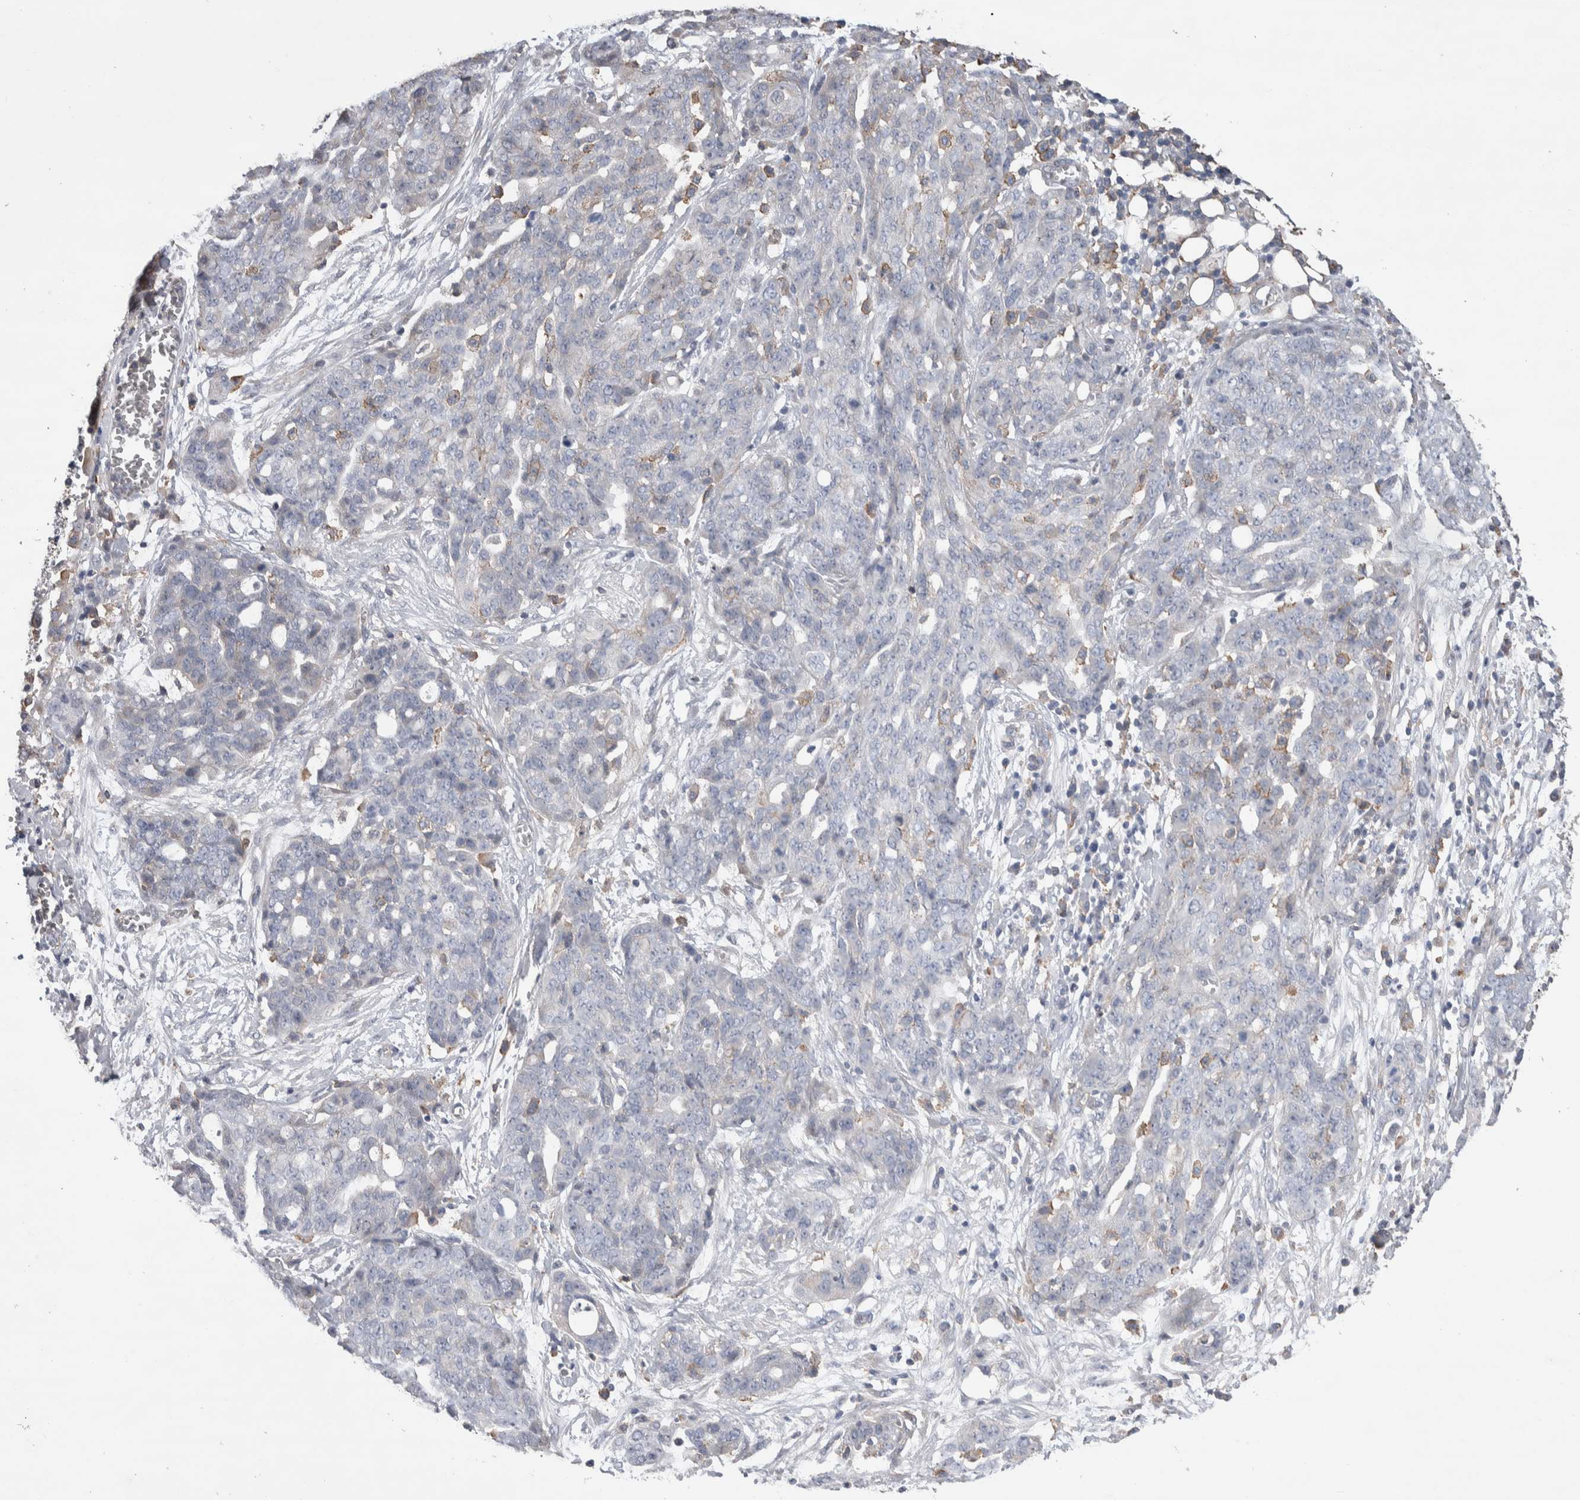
{"staining": {"intensity": "weak", "quantity": "<25%", "location": "cytoplasmic/membranous"}, "tissue": "ovarian cancer", "cell_type": "Tumor cells", "image_type": "cancer", "snomed": [{"axis": "morphology", "description": "Cystadenocarcinoma, serous, NOS"}, {"axis": "topography", "description": "Soft tissue"}, {"axis": "topography", "description": "Ovary"}], "caption": "Ovarian serous cystadenocarcinoma was stained to show a protein in brown. There is no significant staining in tumor cells. (DAB IHC with hematoxylin counter stain).", "gene": "GCNA", "patient": {"sex": "female", "age": 57}}